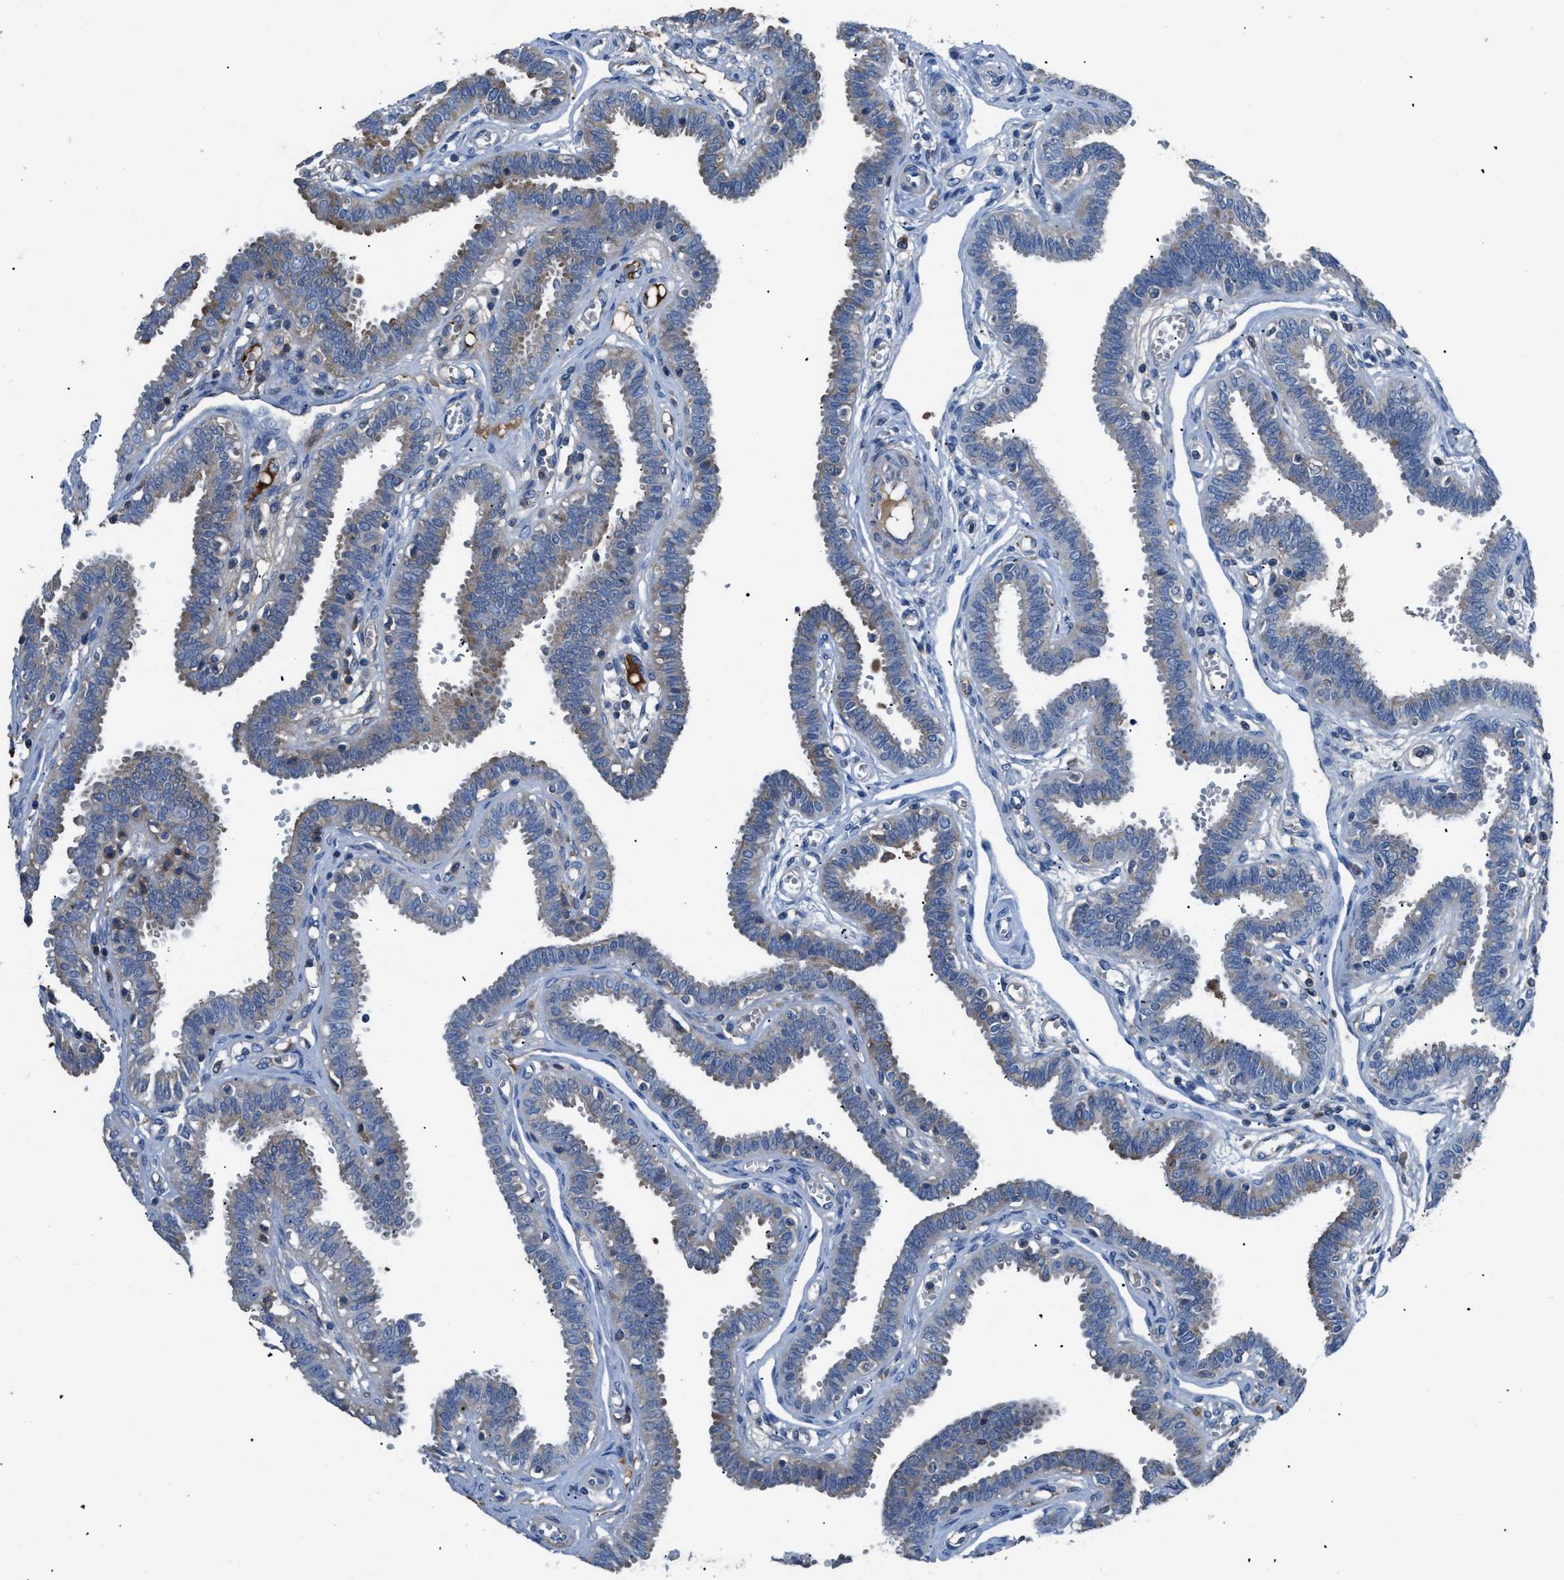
{"staining": {"intensity": "weak", "quantity": "25%-75%", "location": "cytoplasmic/membranous"}, "tissue": "fallopian tube", "cell_type": "Glandular cells", "image_type": "normal", "snomed": [{"axis": "morphology", "description": "Normal tissue, NOS"}, {"axis": "topography", "description": "Fallopian tube"}], "caption": "Immunohistochemical staining of unremarkable human fallopian tube shows 25%-75% levels of weak cytoplasmic/membranous protein expression in about 25%-75% of glandular cells.", "gene": "SGCZ", "patient": {"sex": "female", "age": 32}}